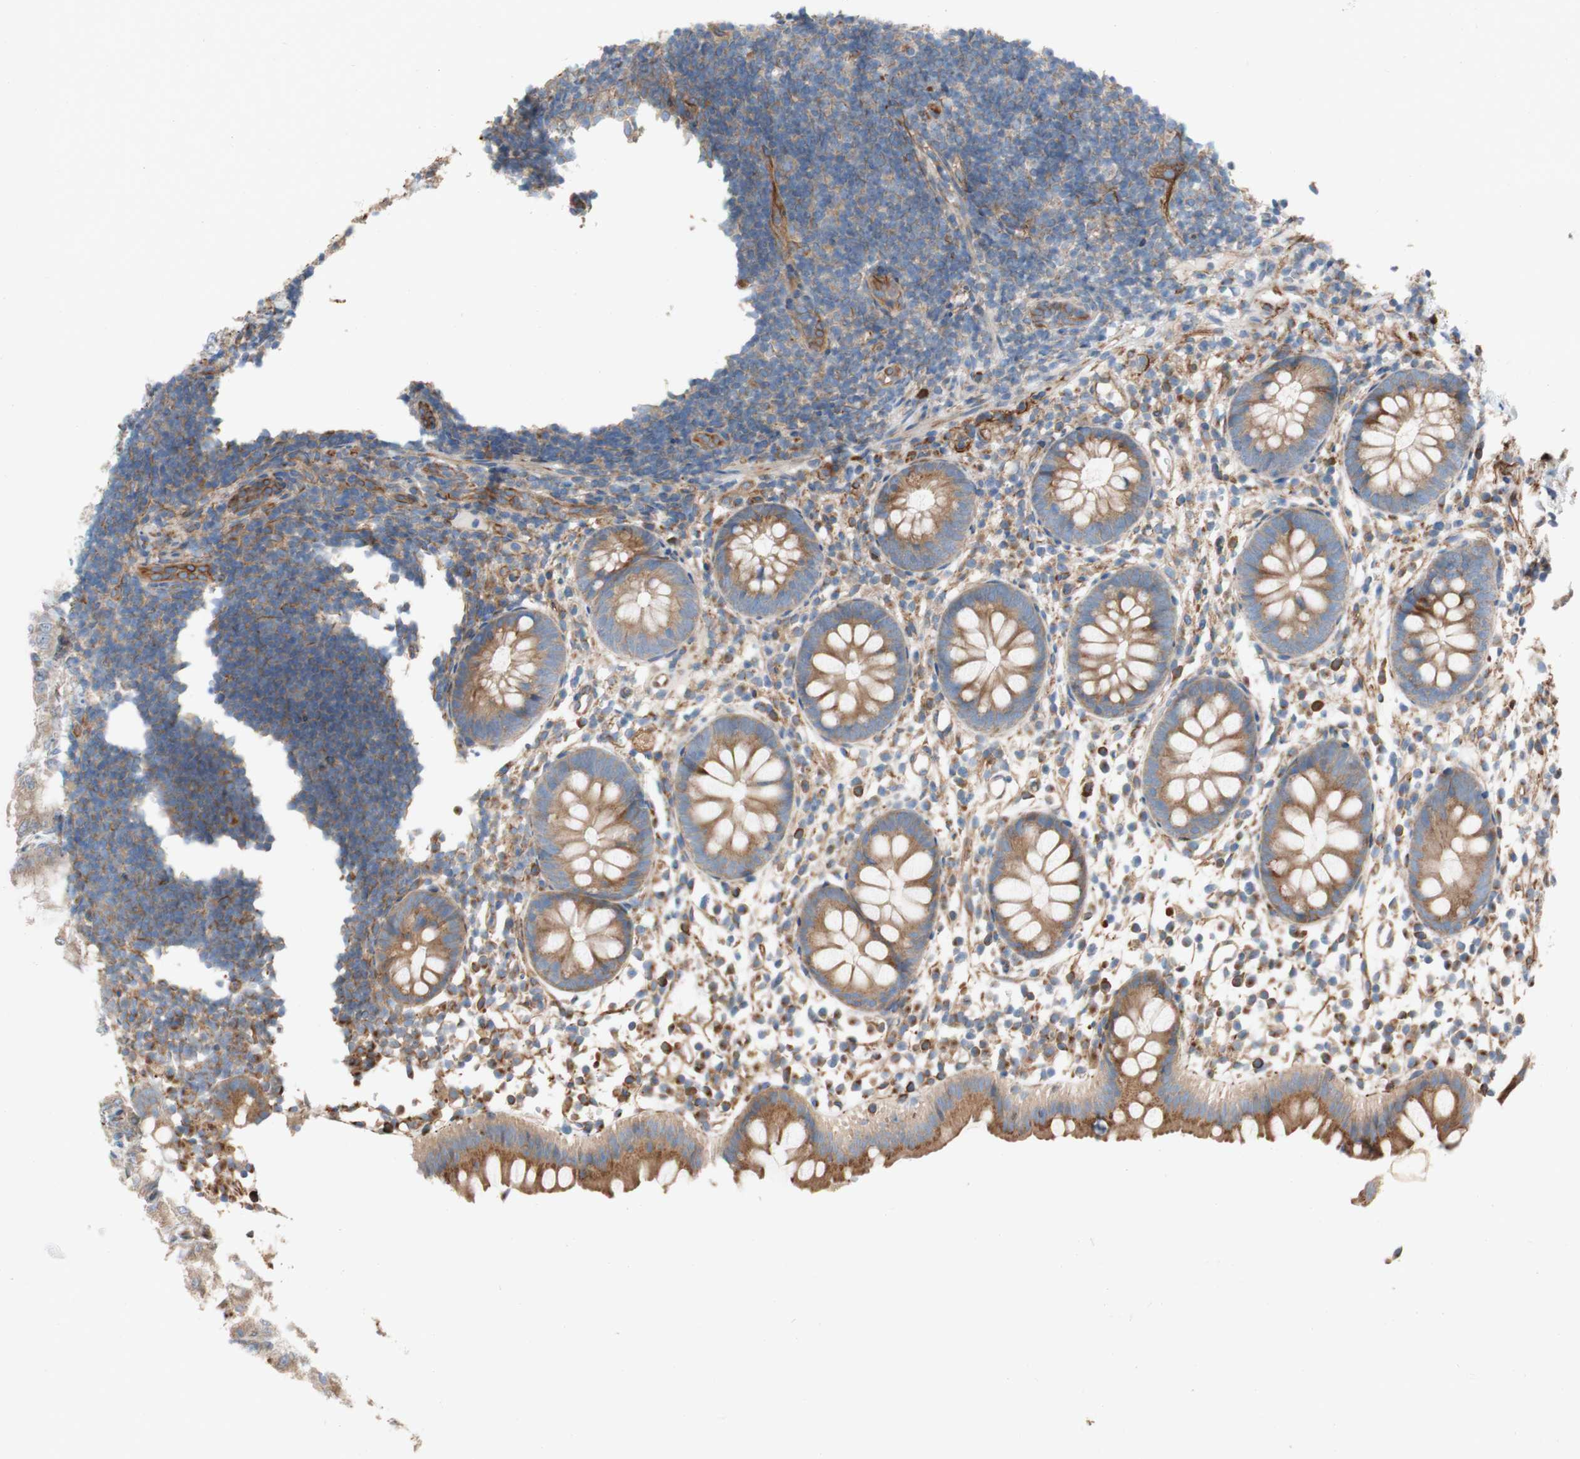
{"staining": {"intensity": "moderate", "quantity": ">75%", "location": "cytoplasmic/membranous"}, "tissue": "appendix", "cell_type": "Glandular cells", "image_type": "normal", "snomed": [{"axis": "morphology", "description": "Normal tissue, NOS"}, {"axis": "topography", "description": "Appendix"}], "caption": "Moderate cytoplasmic/membranous protein staining is identified in approximately >75% of glandular cells in appendix. (Stains: DAB (3,3'-diaminobenzidine) in brown, nuclei in blue, Microscopy: brightfield microscopy at high magnification).", "gene": "C1orf43", "patient": {"sex": "female", "age": 20}}